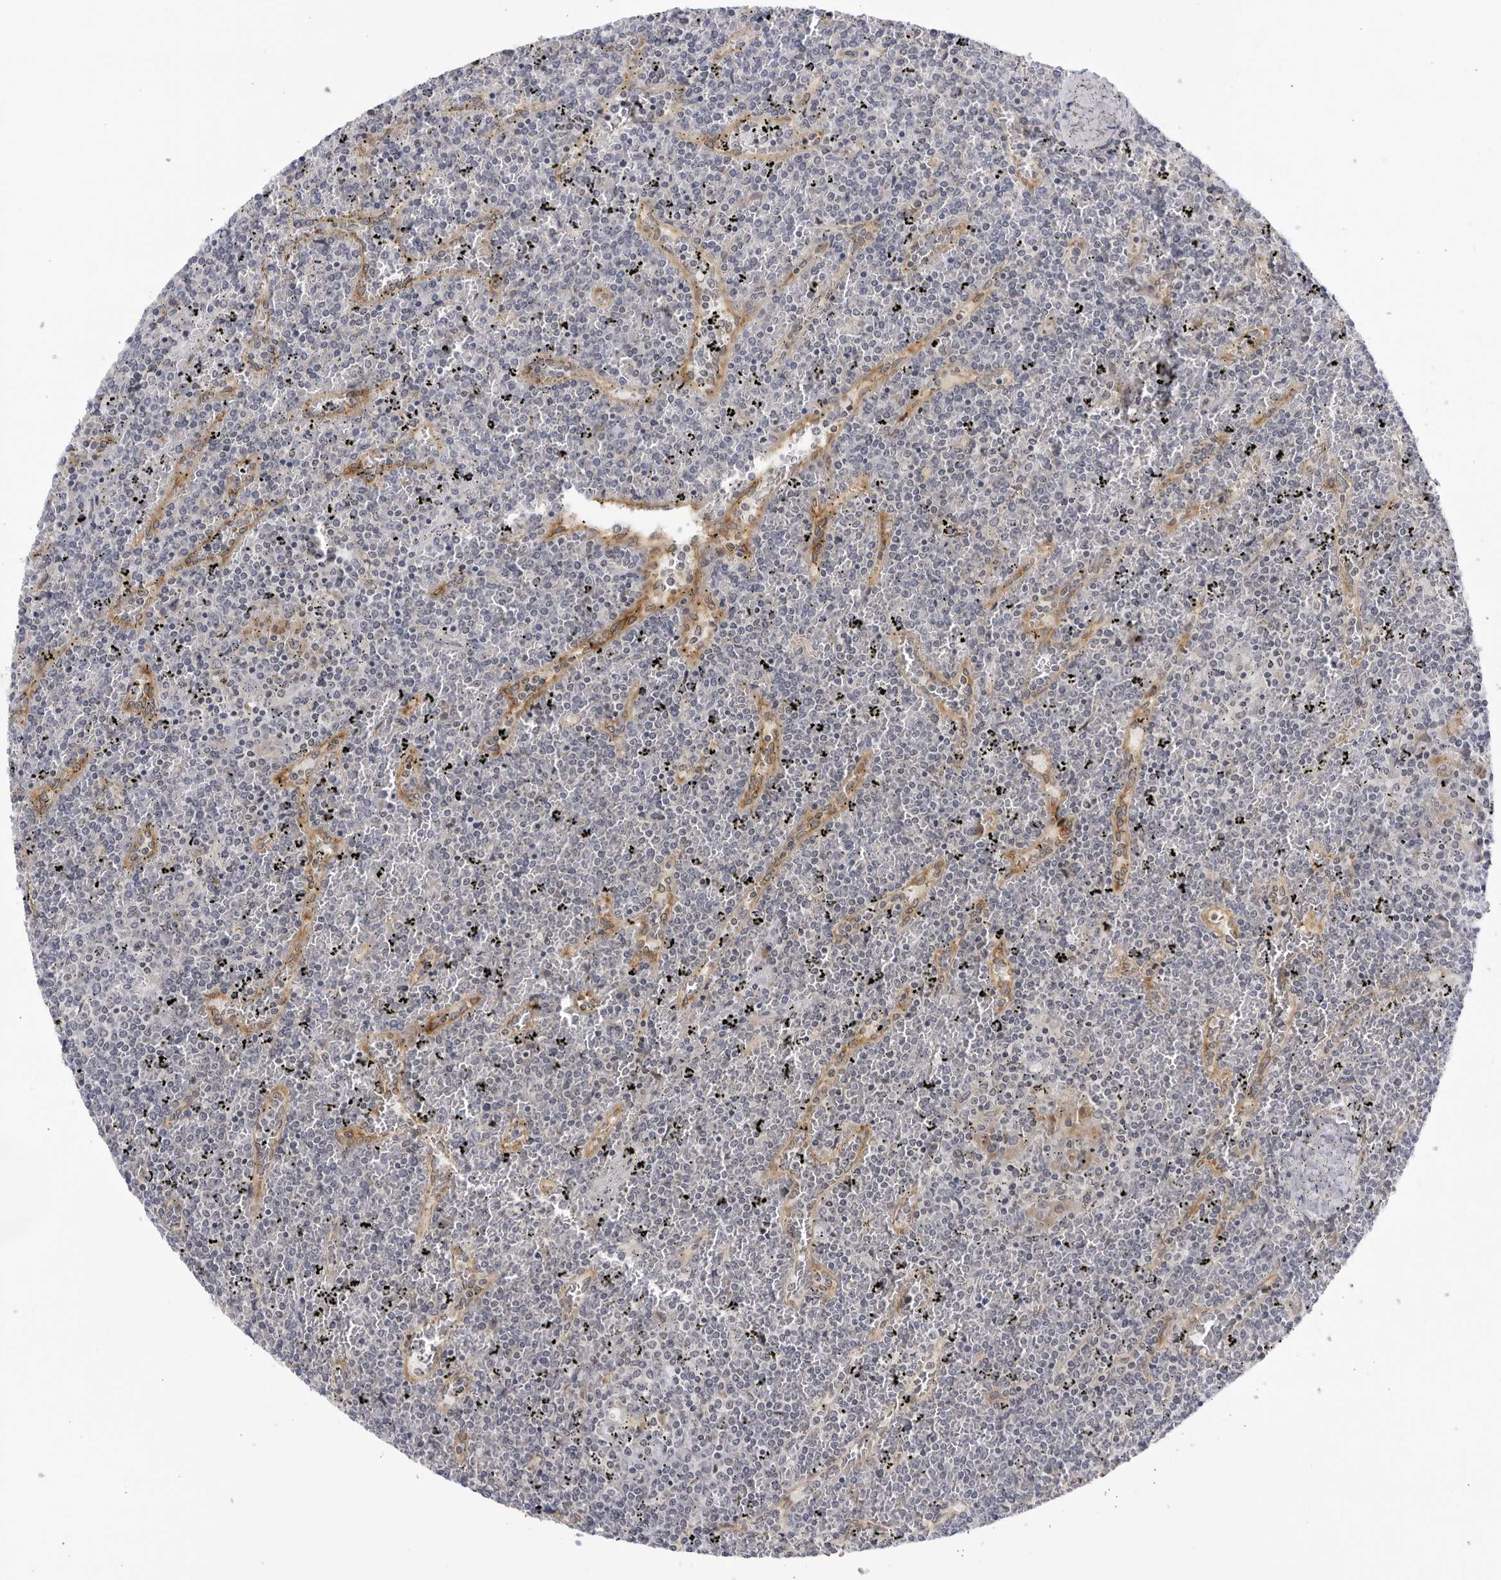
{"staining": {"intensity": "negative", "quantity": "none", "location": "none"}, "tissue": "lymphoma", "cell_type": "Tumor cells", "image_type": "cancer", "snomed": [{"axis": "morphology", "description": "Malignant lymphoma, non-Hodgkin's type, Low grade"}, {"axis": "topography", "description": "Spleen"}], "caption": "Tumor cells show no significant staining in lymphoma.", "gene": "CNBD1", "patient": {"sex": "female", "age": 19}}